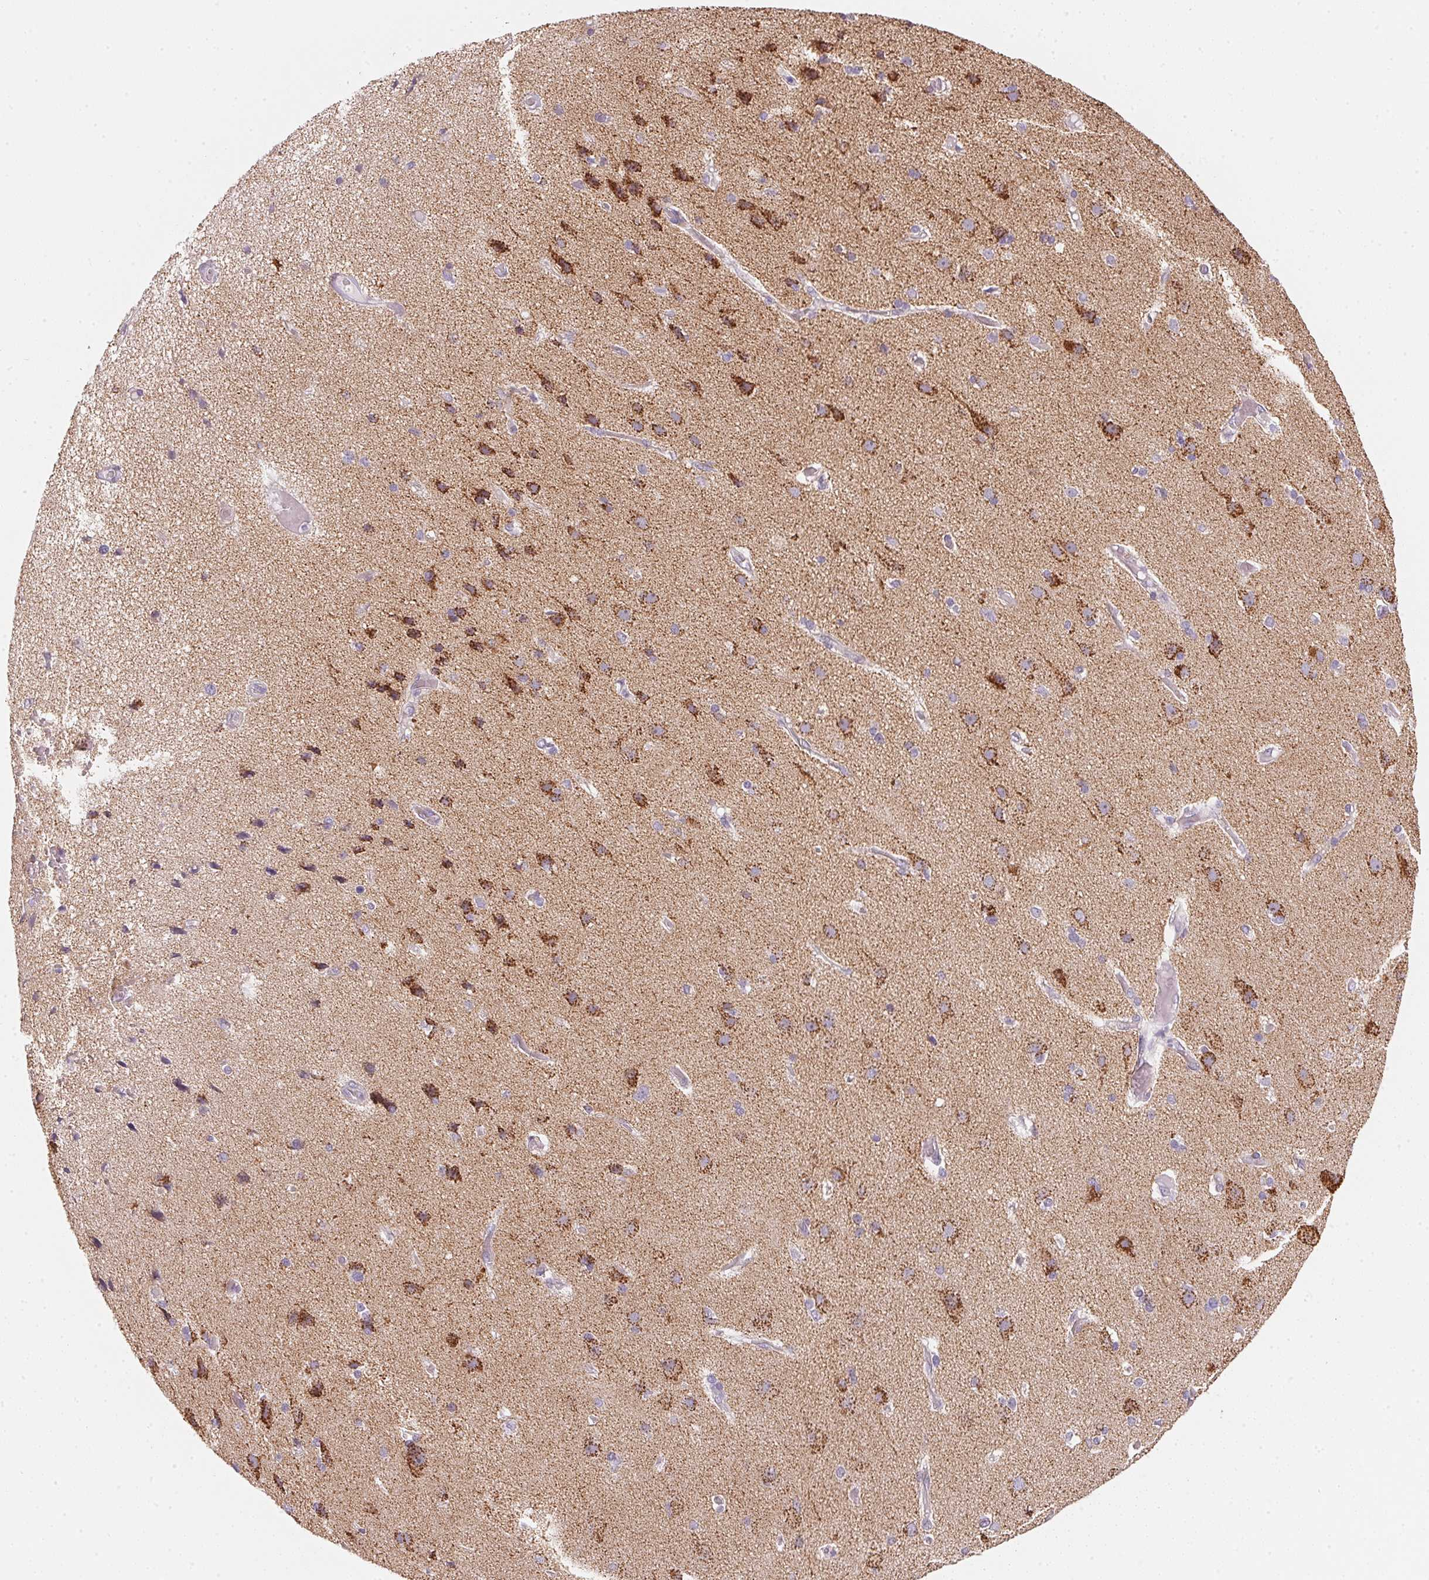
{"staining": {"intensity": "negative", "quantity": "none", "location": "none"}, "tissue": "cerebral cortex", "cell_type": "Endothelial cells", "image_type": "normal", "snomed": [{"axis": "morphology", "description": "Normal tissue, NOS"}, {"axis": "morphology", "description": "Glioma, malignant, High grade"}, {"axis": "topography", "description": "Cerebral cortex"}], "caption": "IHC of normal cerebral cortex reveals no expression in endothelial cells.", "gene": "GIPC2", "patient": {"sex": "male", "age": 71}}